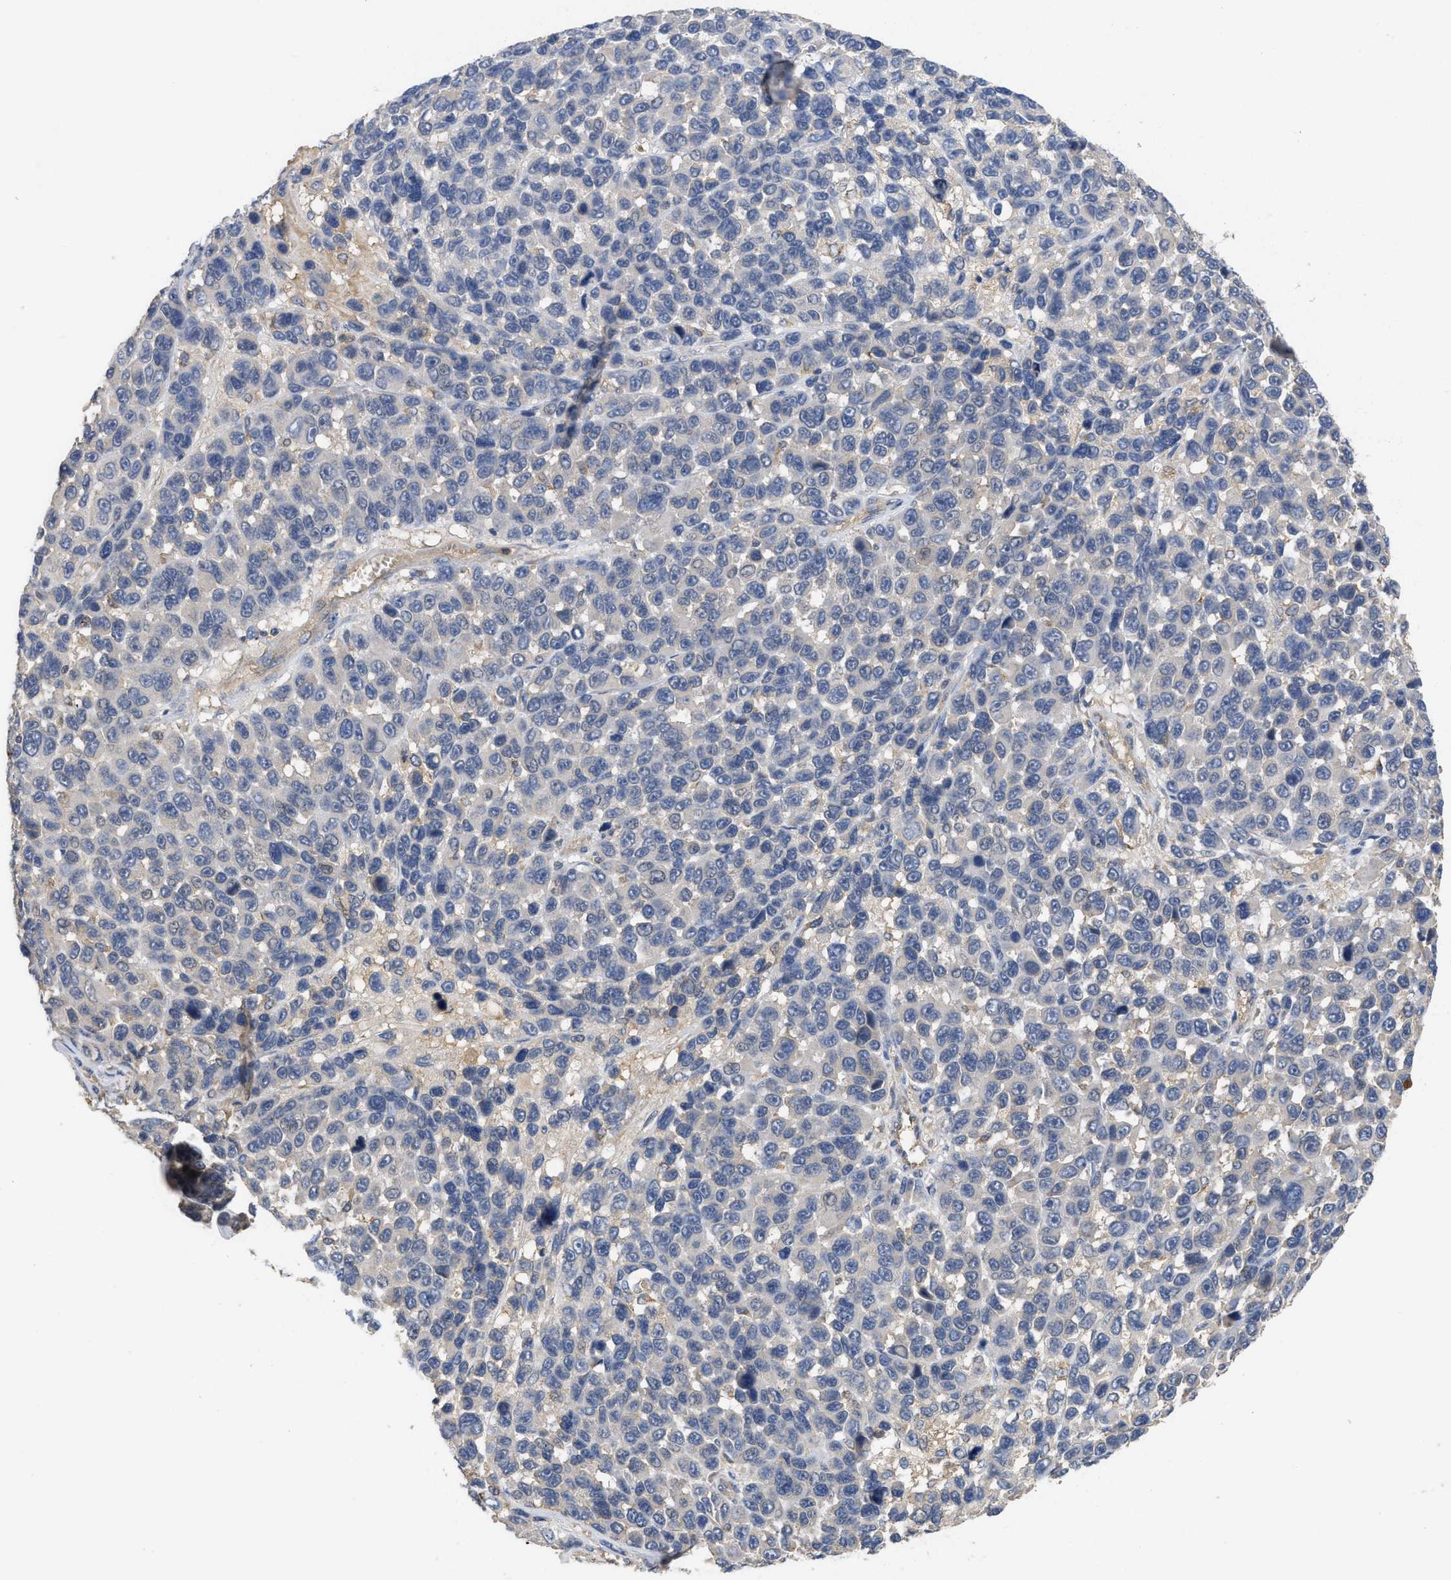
{"staining": {"intensity": "negative", "quantity": "none", "location": "none"}, "tissue": "melanoma", "cell_type": "Tumor cells", "image_type": "cancer", "snomed": [{"axis": "morphology", "description": "Malignant melanoma, NOS"}, {"axis": "topography", "description": "Skin"}], "caption": "Immunohistochemical staining of melanoma reveals no significant positivity in tumor cells. Brightfield microscopy of immunohistochemistry stained with DAB (brown) and hematoxylin (blue), captured at high magnification.", "gene": "RNF216", "patient": {"sex": "male", "age": 53}}